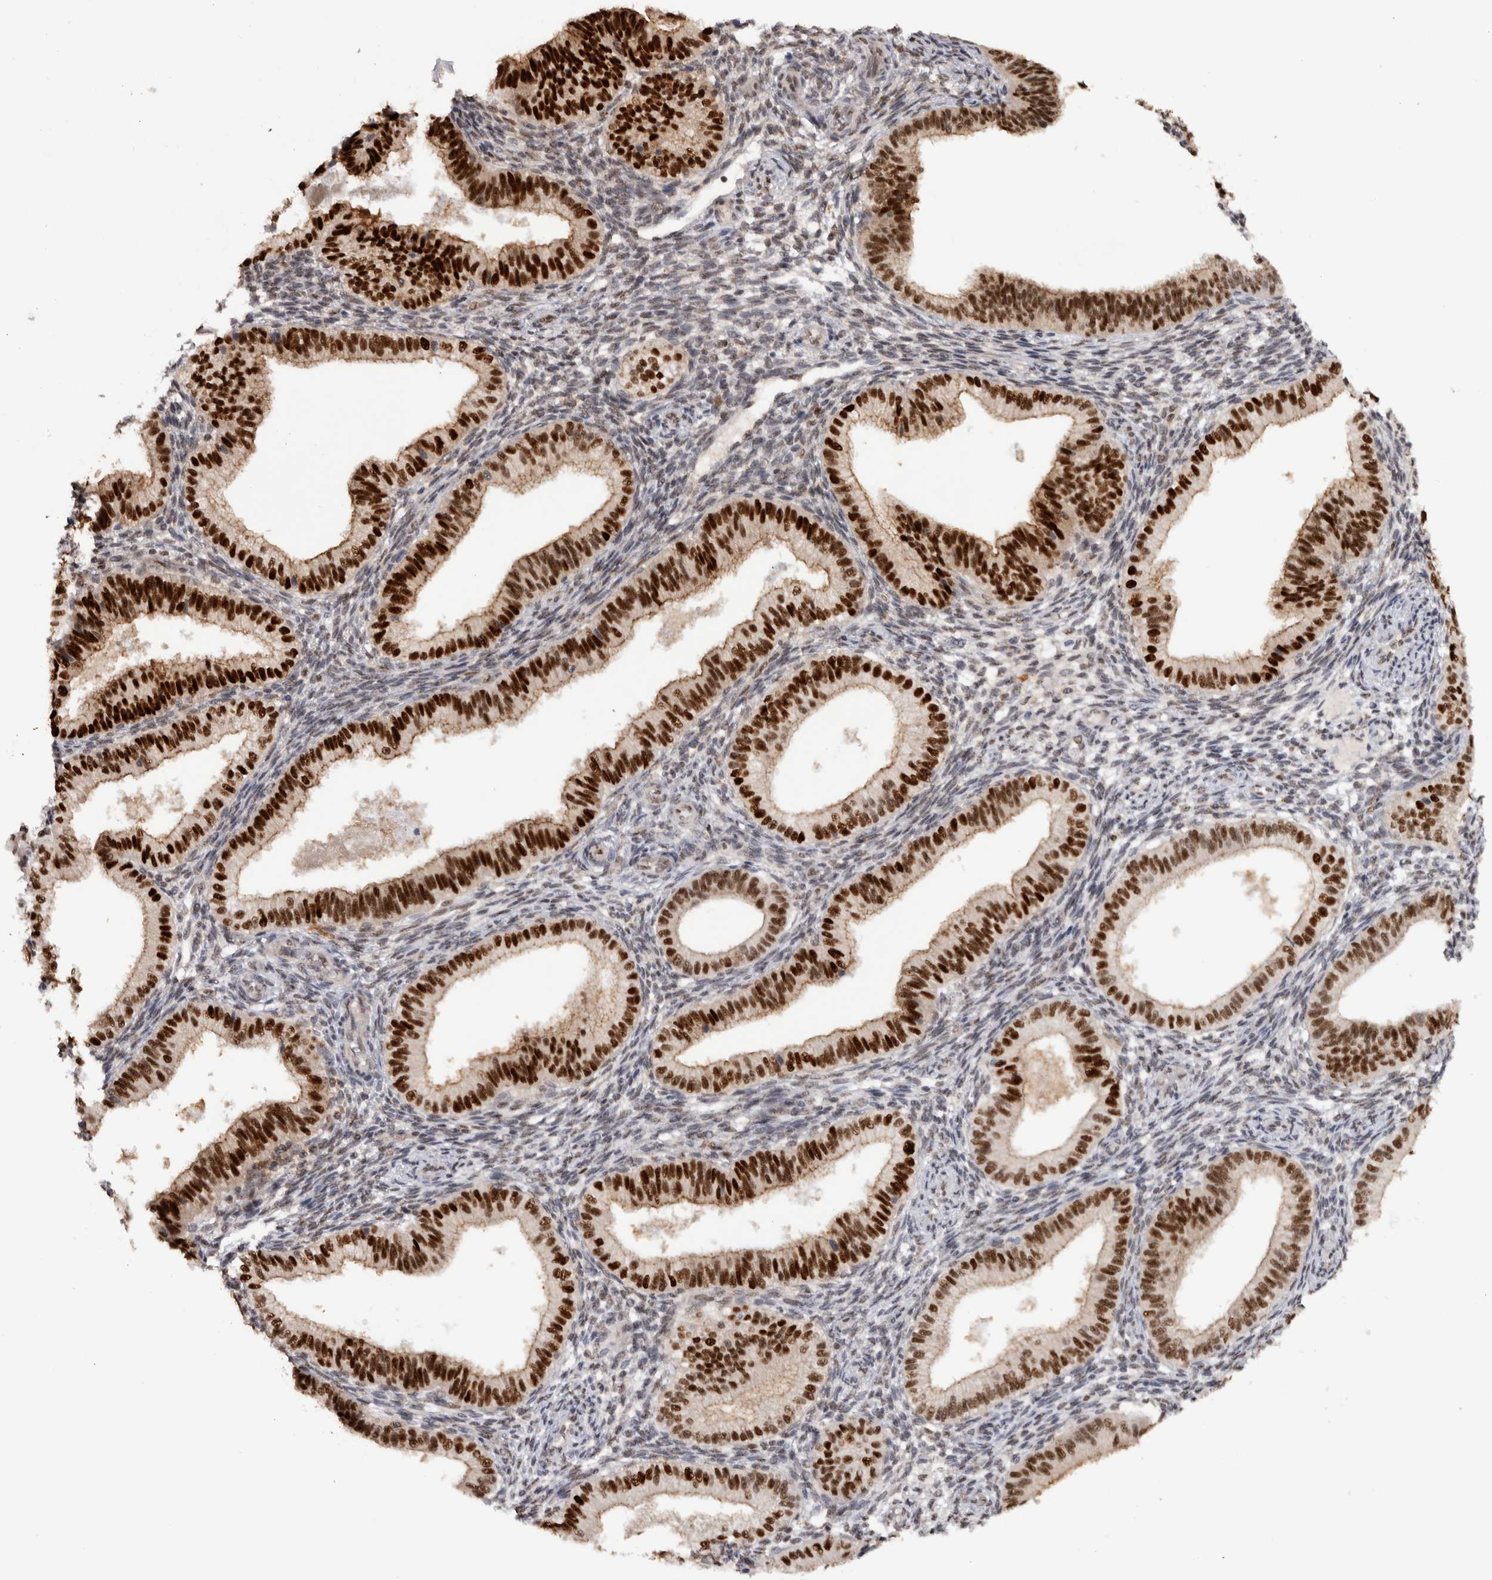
{"staining": {"intensity": "weak", "quantity": "<25%", "location": "nuclear"}, "tissue": "endometrium", "cell_type": "Cells in endometrial stroma", "image_type": "normal", "snomed": [{"axis": "morphology", "description": "Normal tissue, NOS"}, {"axis": "topography", "description": "Endometrium"}], "caption": "This is a photomicrograph of IHC staining of unremarkable endometrium, which shows no expression in cells in endometrial stroma. (IHC, brightfield microscopy, high magnification).", "gene": "RPS6KA2", "patient": {"sex": "female", "age": 39}}